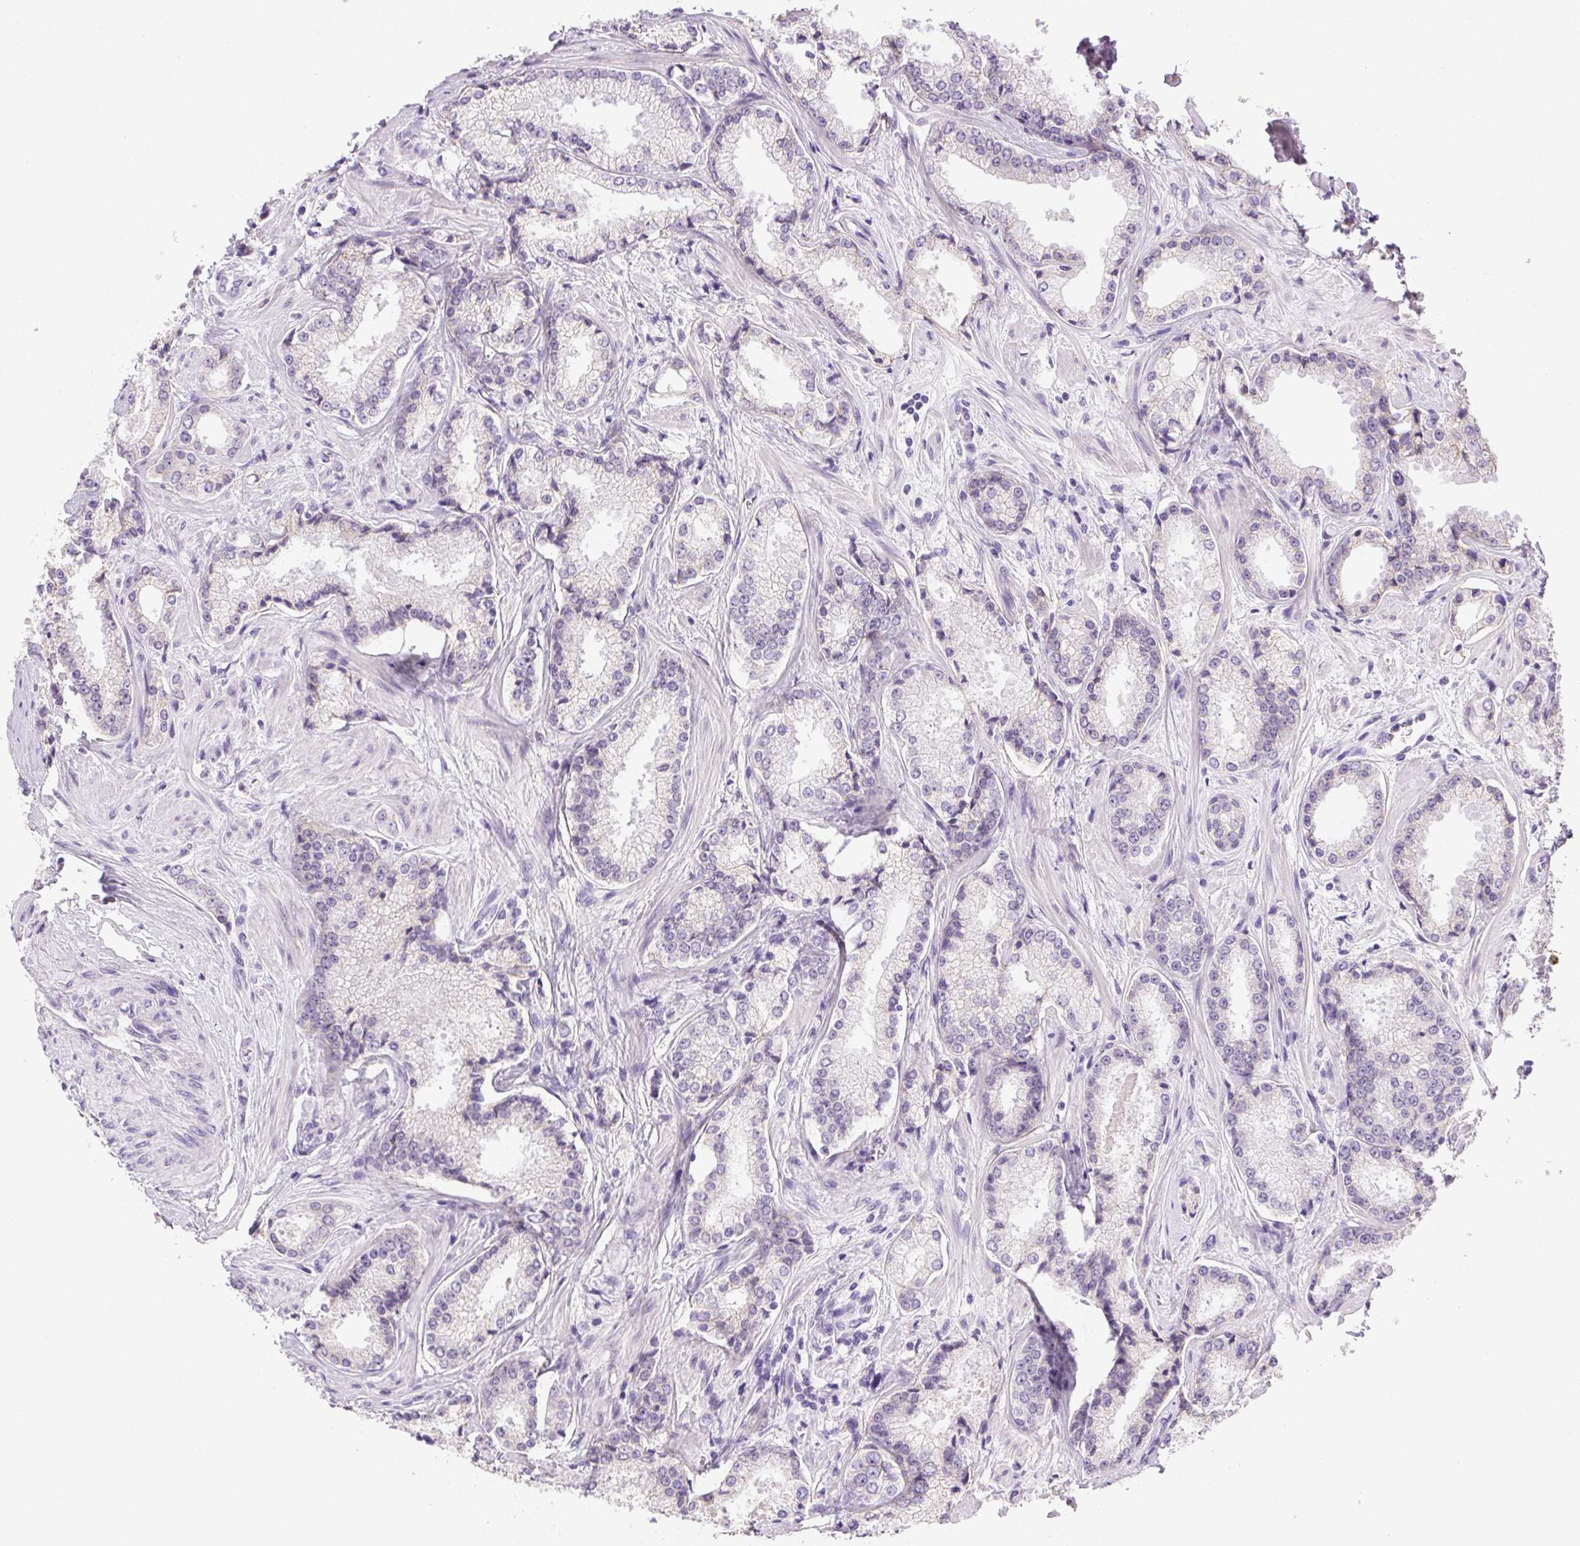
{"staining": {"intensity": "negative", "quantity": "none", "location": "none"}, "tissue": "prostate cancer", "cell_type": "Tumor cells", "image_type": "cancer", "snomed": [{"axis": "morphology", "description": "Adenocarcinoma, Low grade"}, {"axis": "topography", "description": "Prostate"}], "caption": "Immunohistochemical staining of prostate adenocarcinoma (low-grade) displays no significant staining in tumor cells.", "gene": "CLDN10", "patient": {"sex": "male", "age": 56}}